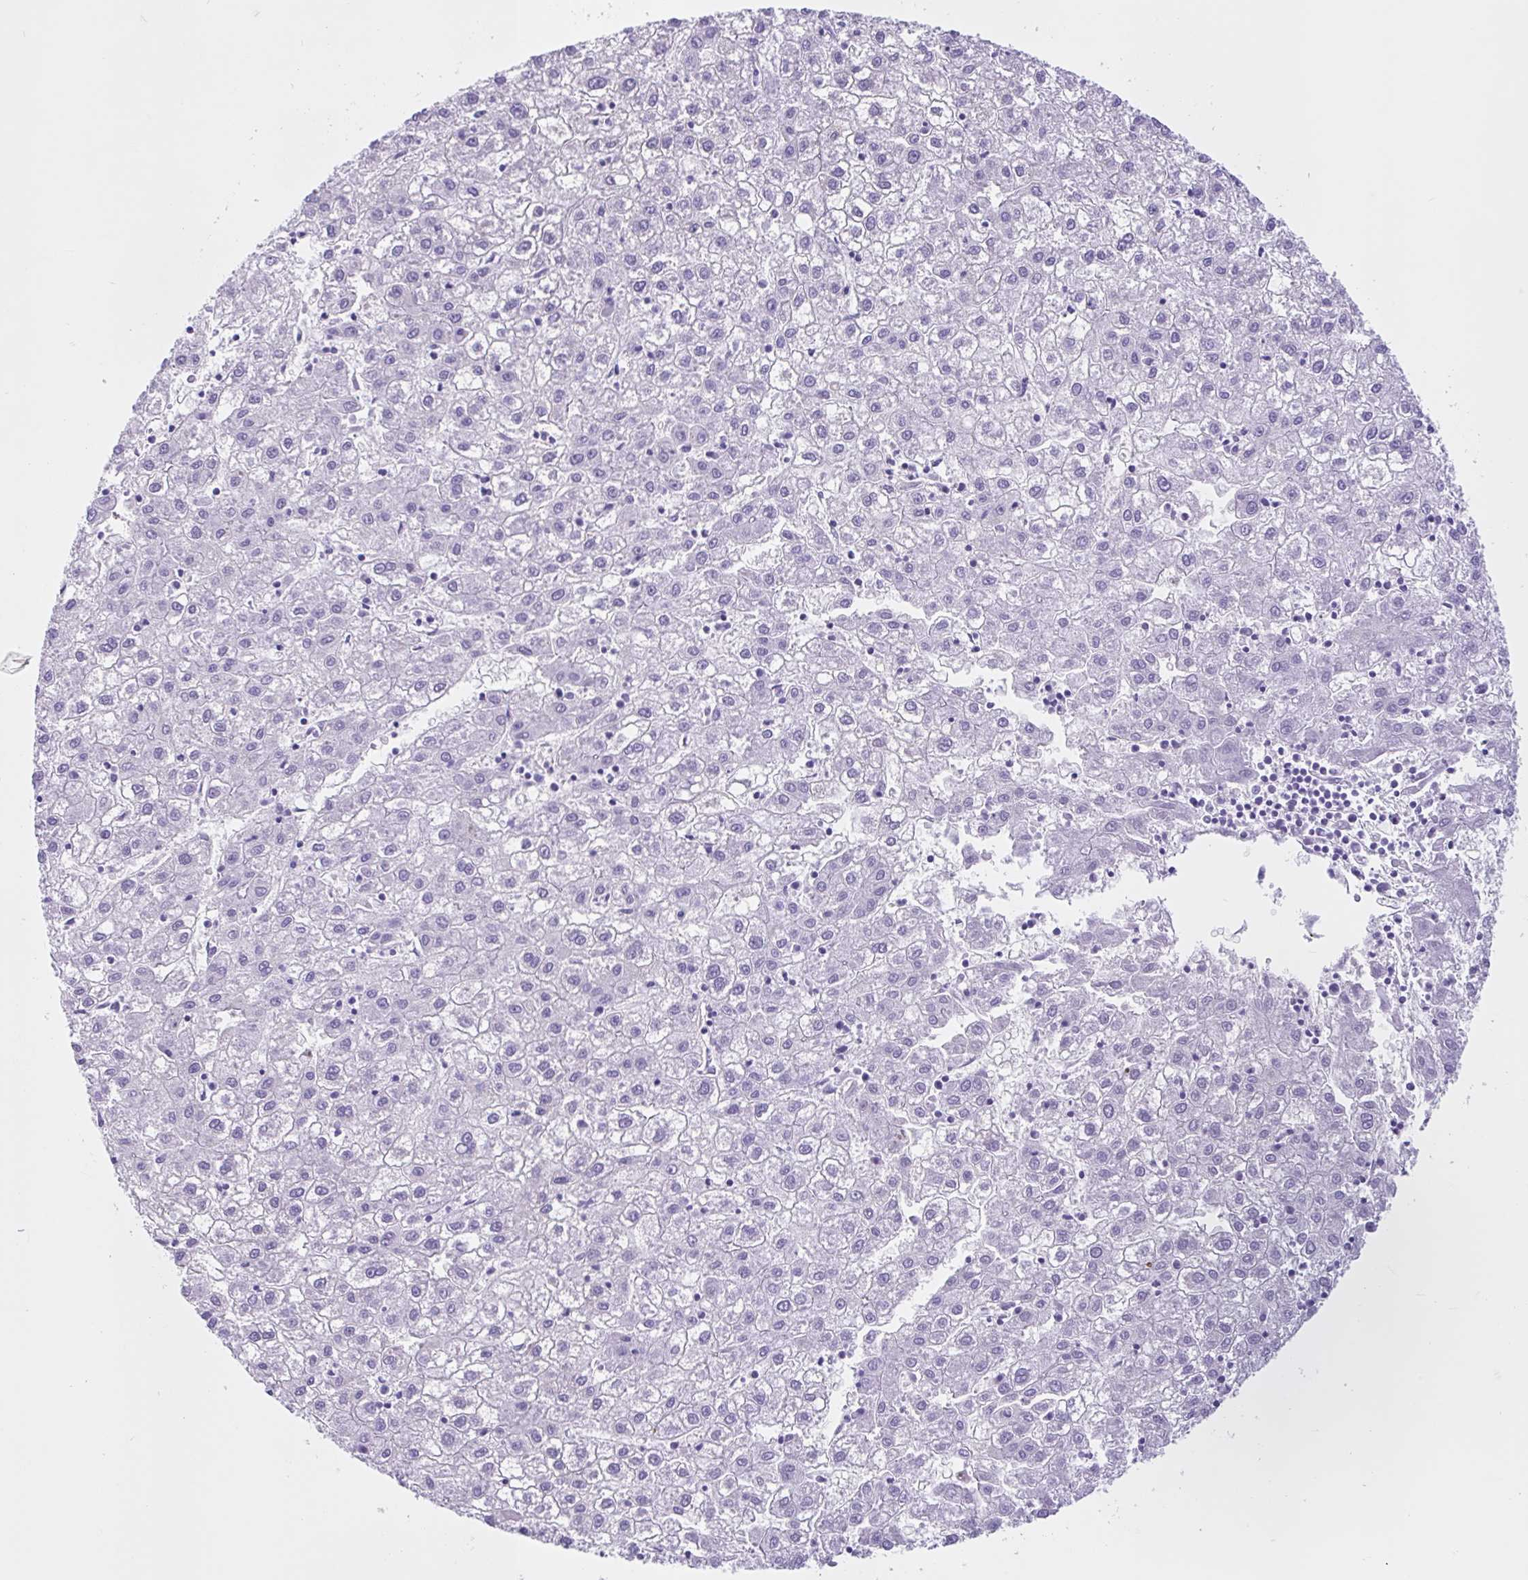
{"staining": {"intensity": "negative", "quantity": "none", "location": "none"}, "tissue": "liver cancer", "cell_type": "Tumor cells", "image_type": "cancer", "snomed": [{"axis": "morphology", "description": "Carcinoma, Hepatocellular, NOS"}, {"axis": "topography", "description": "Liver"}], "caption": "This is a photomicrograph of immunohistochemistry (IHC) staining of liver cancer (hepatocellular carcinoma), which shows no positivity in tumor cells. (DAB immunohistochemistry (IHC), high magnification).", "gene": "ZNF319", "patient": {"sex": "male", "age": 72}}